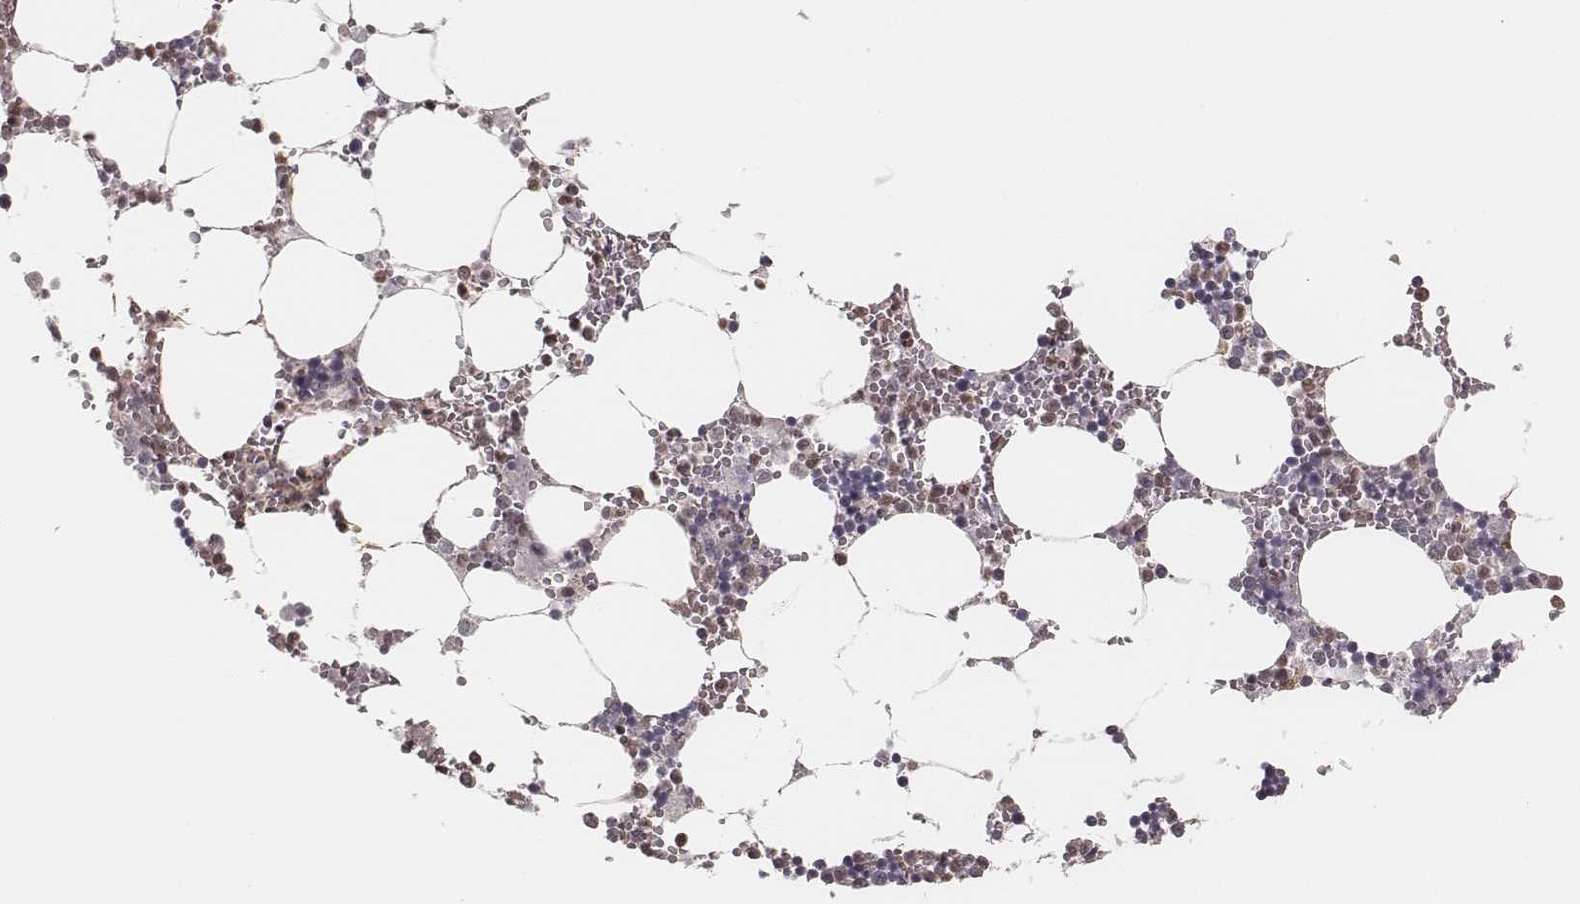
{"staining": {"intensity": "strong", "quantity": "<25%", "location": "cytoplasmic/membranous,nuclear"}, "tissue": "bone marrow", "cell_type": "Hematopoietic cells", "image_type": "normal", "snomed": [{"axis": "morphology", "description": "Normal tissue, NOS"}, {"axis": "topography", "description": "Bone marrow"}], "caption": "High-magnification brightfield microscopy of unremarkable bone marrow stained with DAB (3,3'-diaminobenzidine) (brown) and counterstained with hematoxylin (blue). hematopoietic cells exhibit strong cytoplasmic/membranous,nuclear staining is present in about<25% of cells.", "gene": "KITLG", "patient": {"sex": "male", "age": 54}}